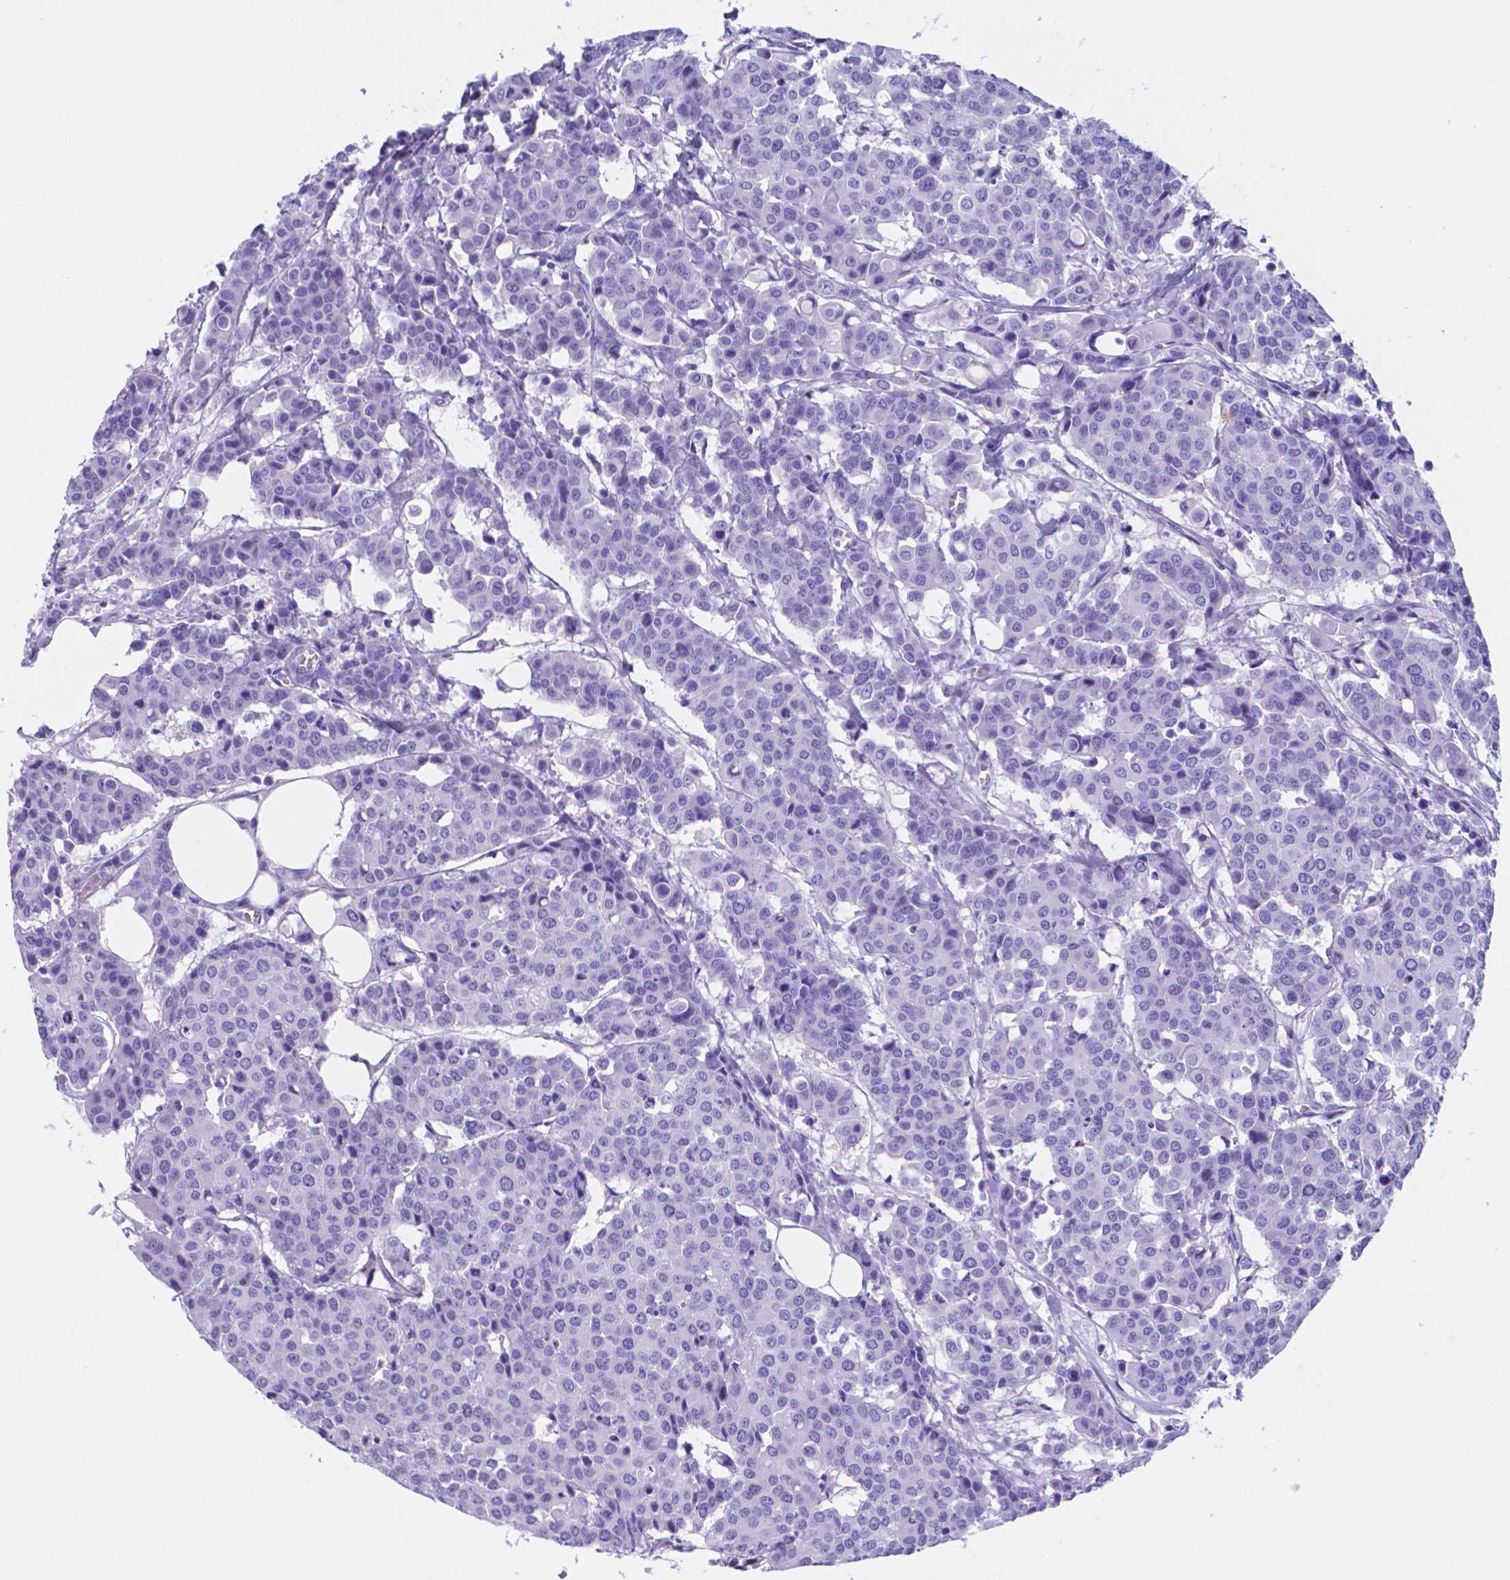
{"staining": {"intensity": "negative", "quantity": "none", "location": "none"}, "tissue": "carcinoid", "cell_type": "Tumor cells", "image_type": "cancer", "snomed": [{"axis": "morphology", "description": "Carcinoid, malignant, NOS"}, {"axis": "topography", "description": "Colon"}], "caption": "This is a photomicrograph of immunohistochemistry staining of carcinoid, which shows no expression in tumor cells. (Stains: DAB IHC with hematoxylin counter stain, Microscopy: brightfield microscopy at high magnification).", "gene": "DNAAF8", "patient": {"sex": "male", "age": 81}}